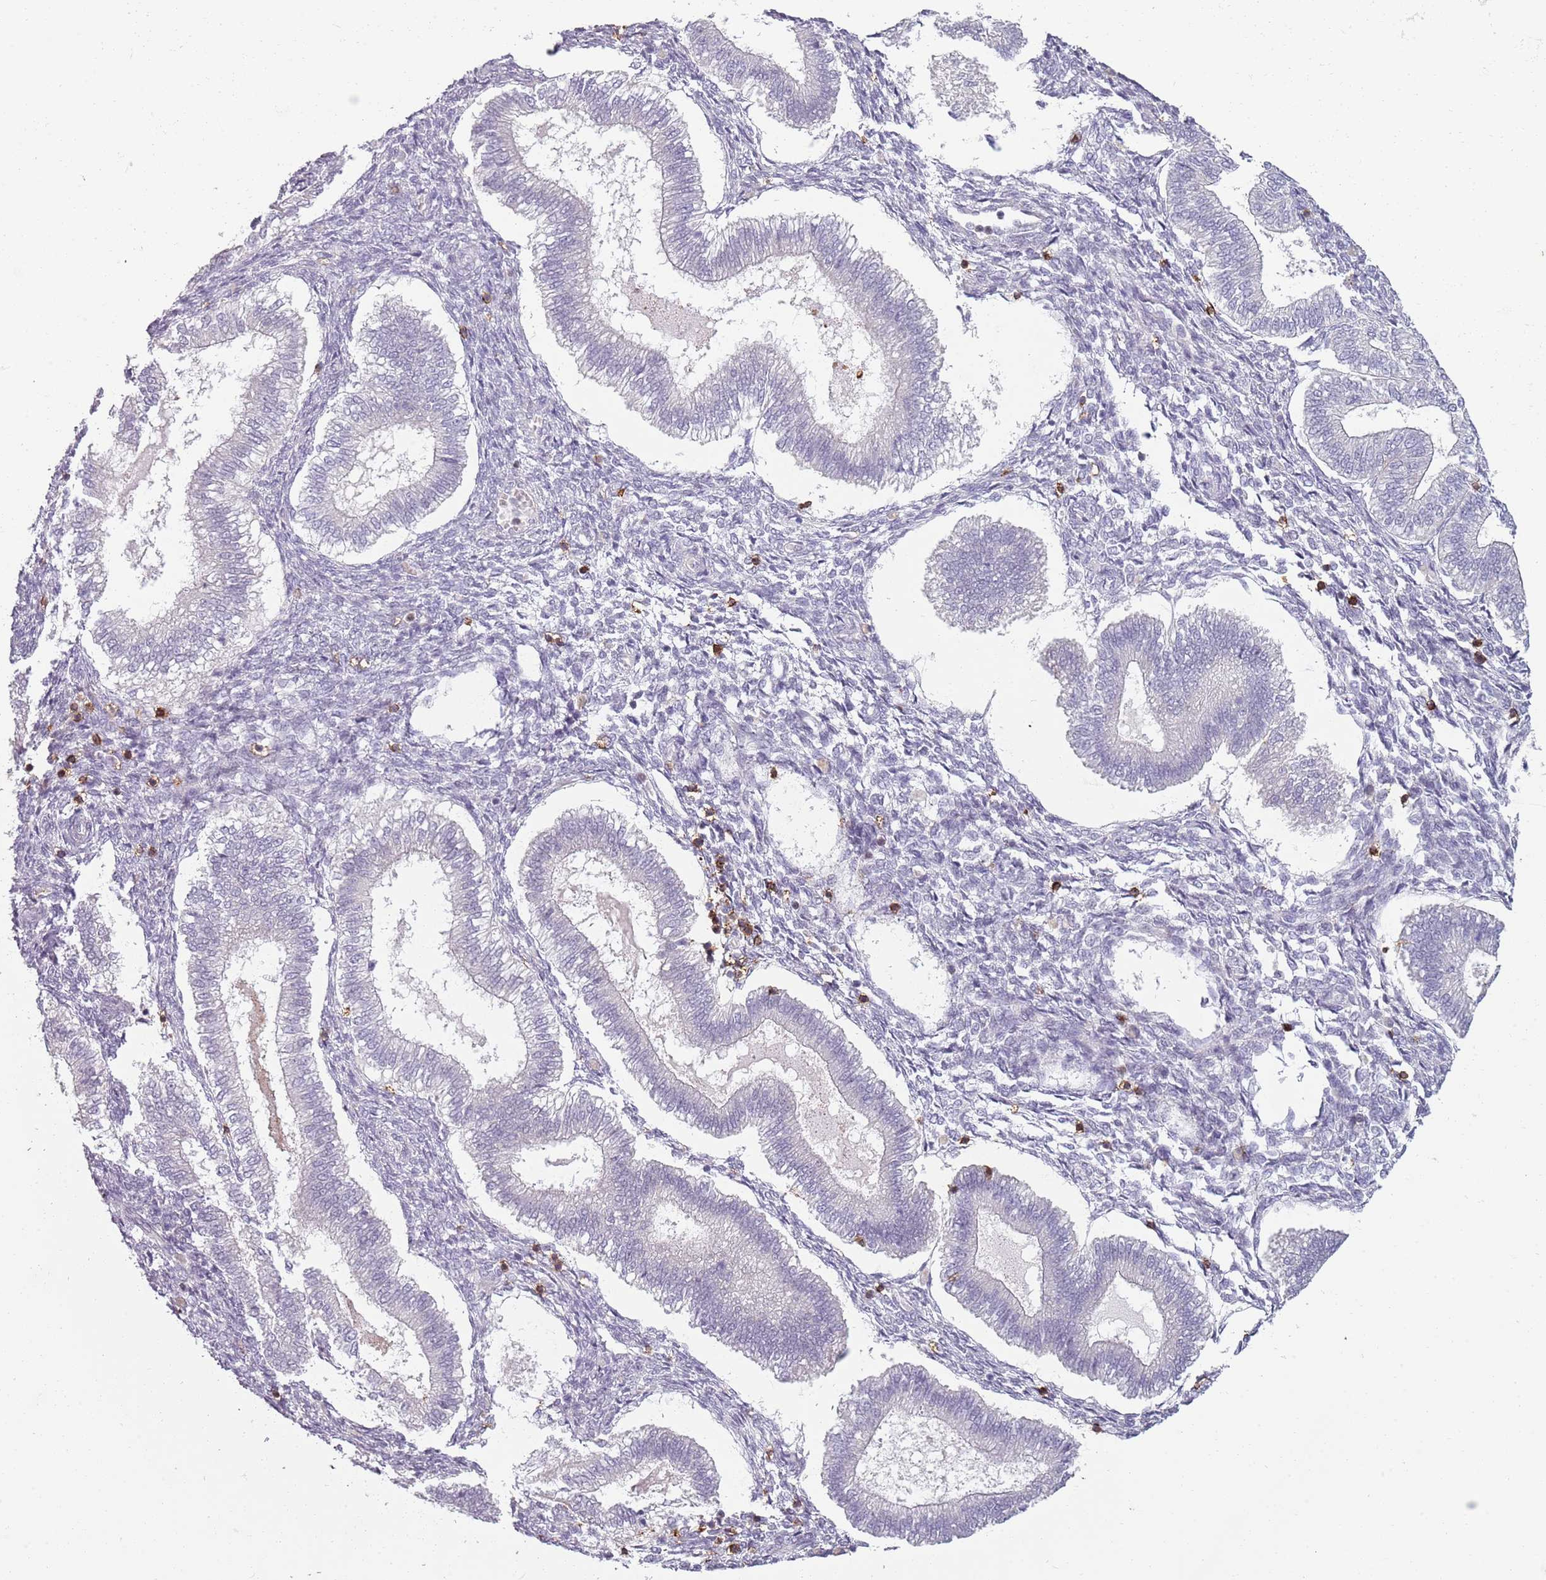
{"staining": {"intensity": "negative", "quantity": "none", "location": "none"}, "tissue": "endometrium", "cell_type": "Cells in endometrial stroma", "image_type": "normal", "snomed": [{"axis": "morphology", "description": "Normal tissue, NOS"}, {"axis": "topography", "description": "Endometrium"}], "caption": "Endometrium was stained to show a protein in brown. There is no significant positivity in cells in endometrial stroma. (DAB (3,3'-diaminobenzidine) IHC with hematoxylin counter stain).", "gene": "ZNF583", "patient": {"sex": "female", "age": 25}}